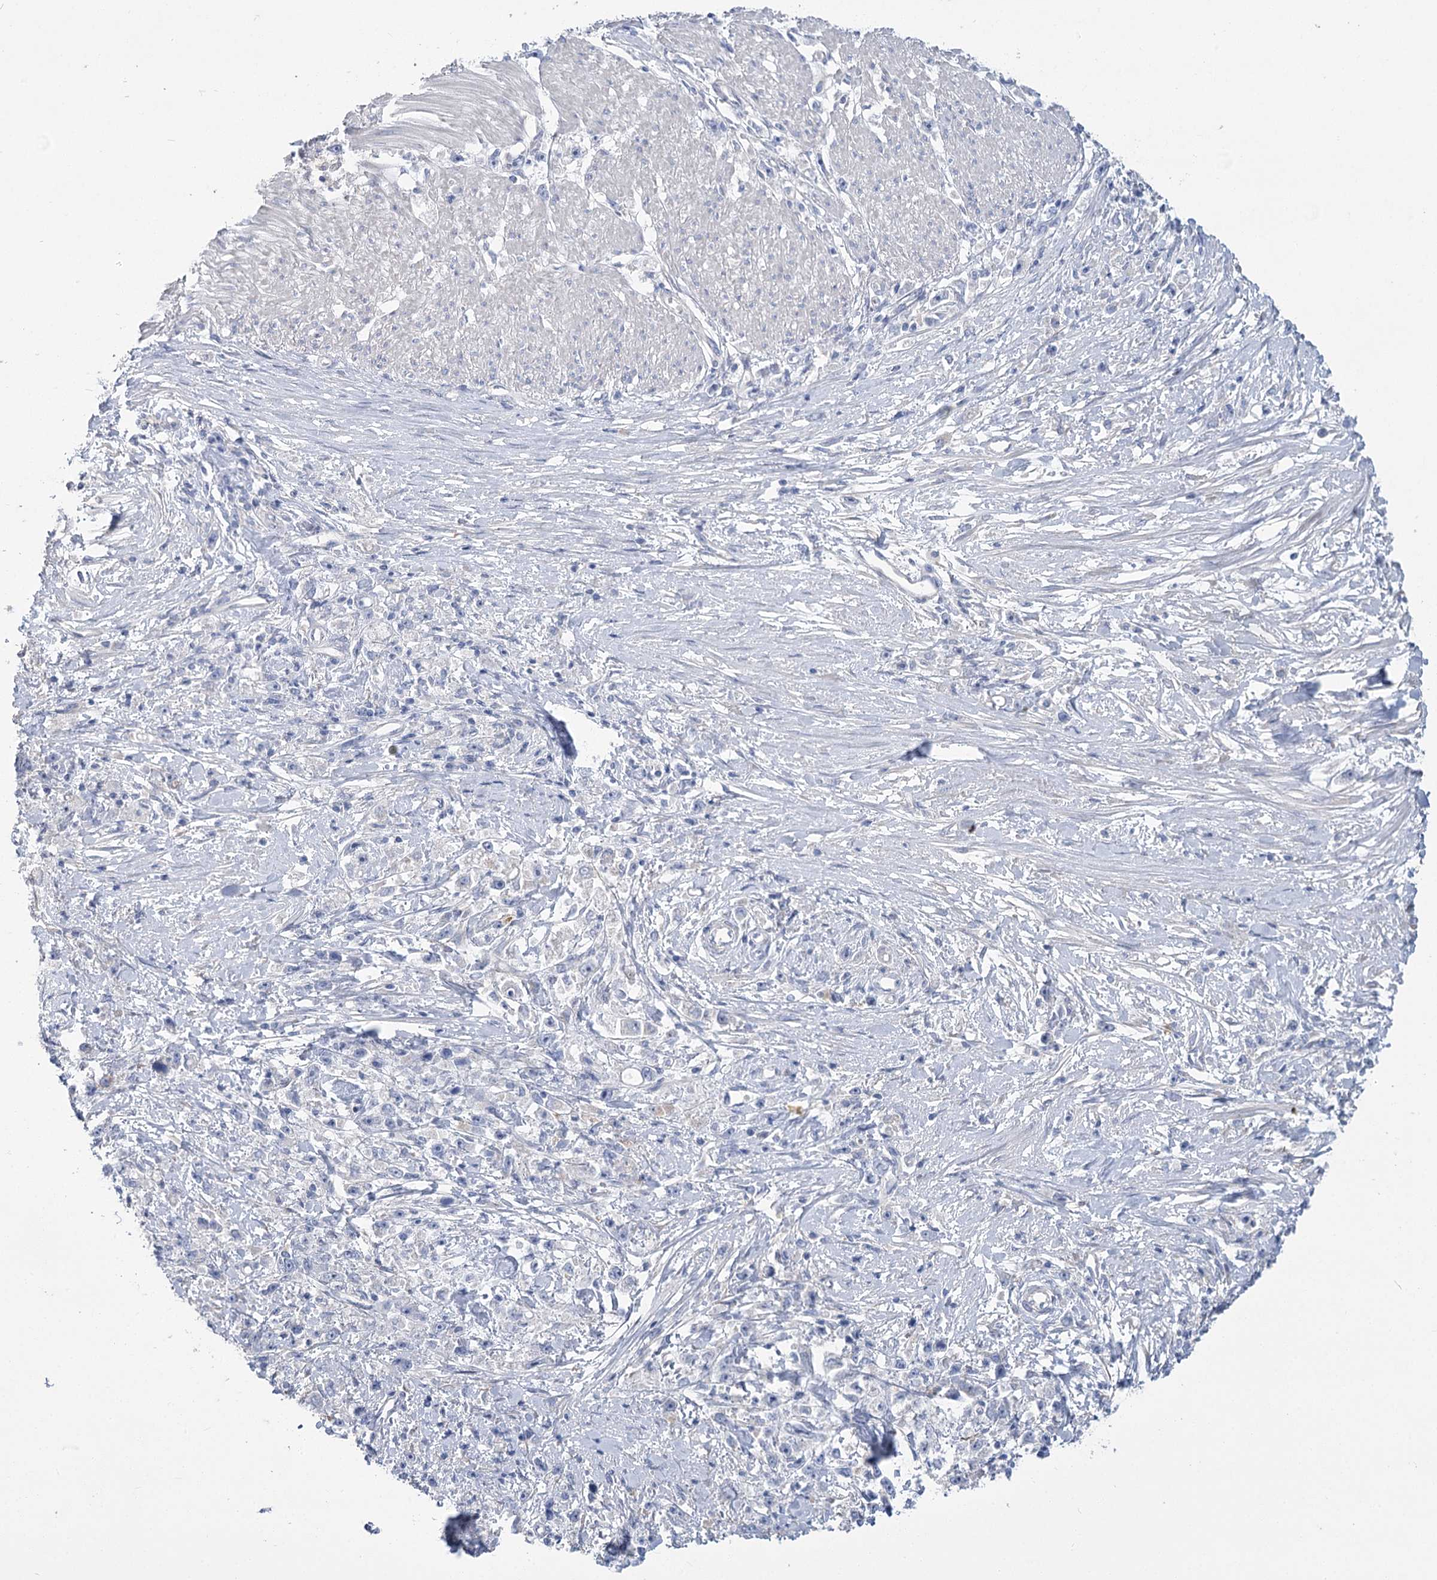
{"staining": {"intensity": "negative", "quantity": "none", "location": "none"}, "tissue": "stomach cancer", "cell_type": "Tumor cells", "image_type": "cancer", "snomed": [{"axis": "morphology", "description": "Adenocarcinoma, NOS"}, {"axis": "topography", "description": "Stomach"}], "caption": "Stomach adenocarcinoma was stained to show a protein in brown. There is no significant staining in tumor cells.", "gene": "SLC9A3", "patient": {"sex": "female", "age": 59}}